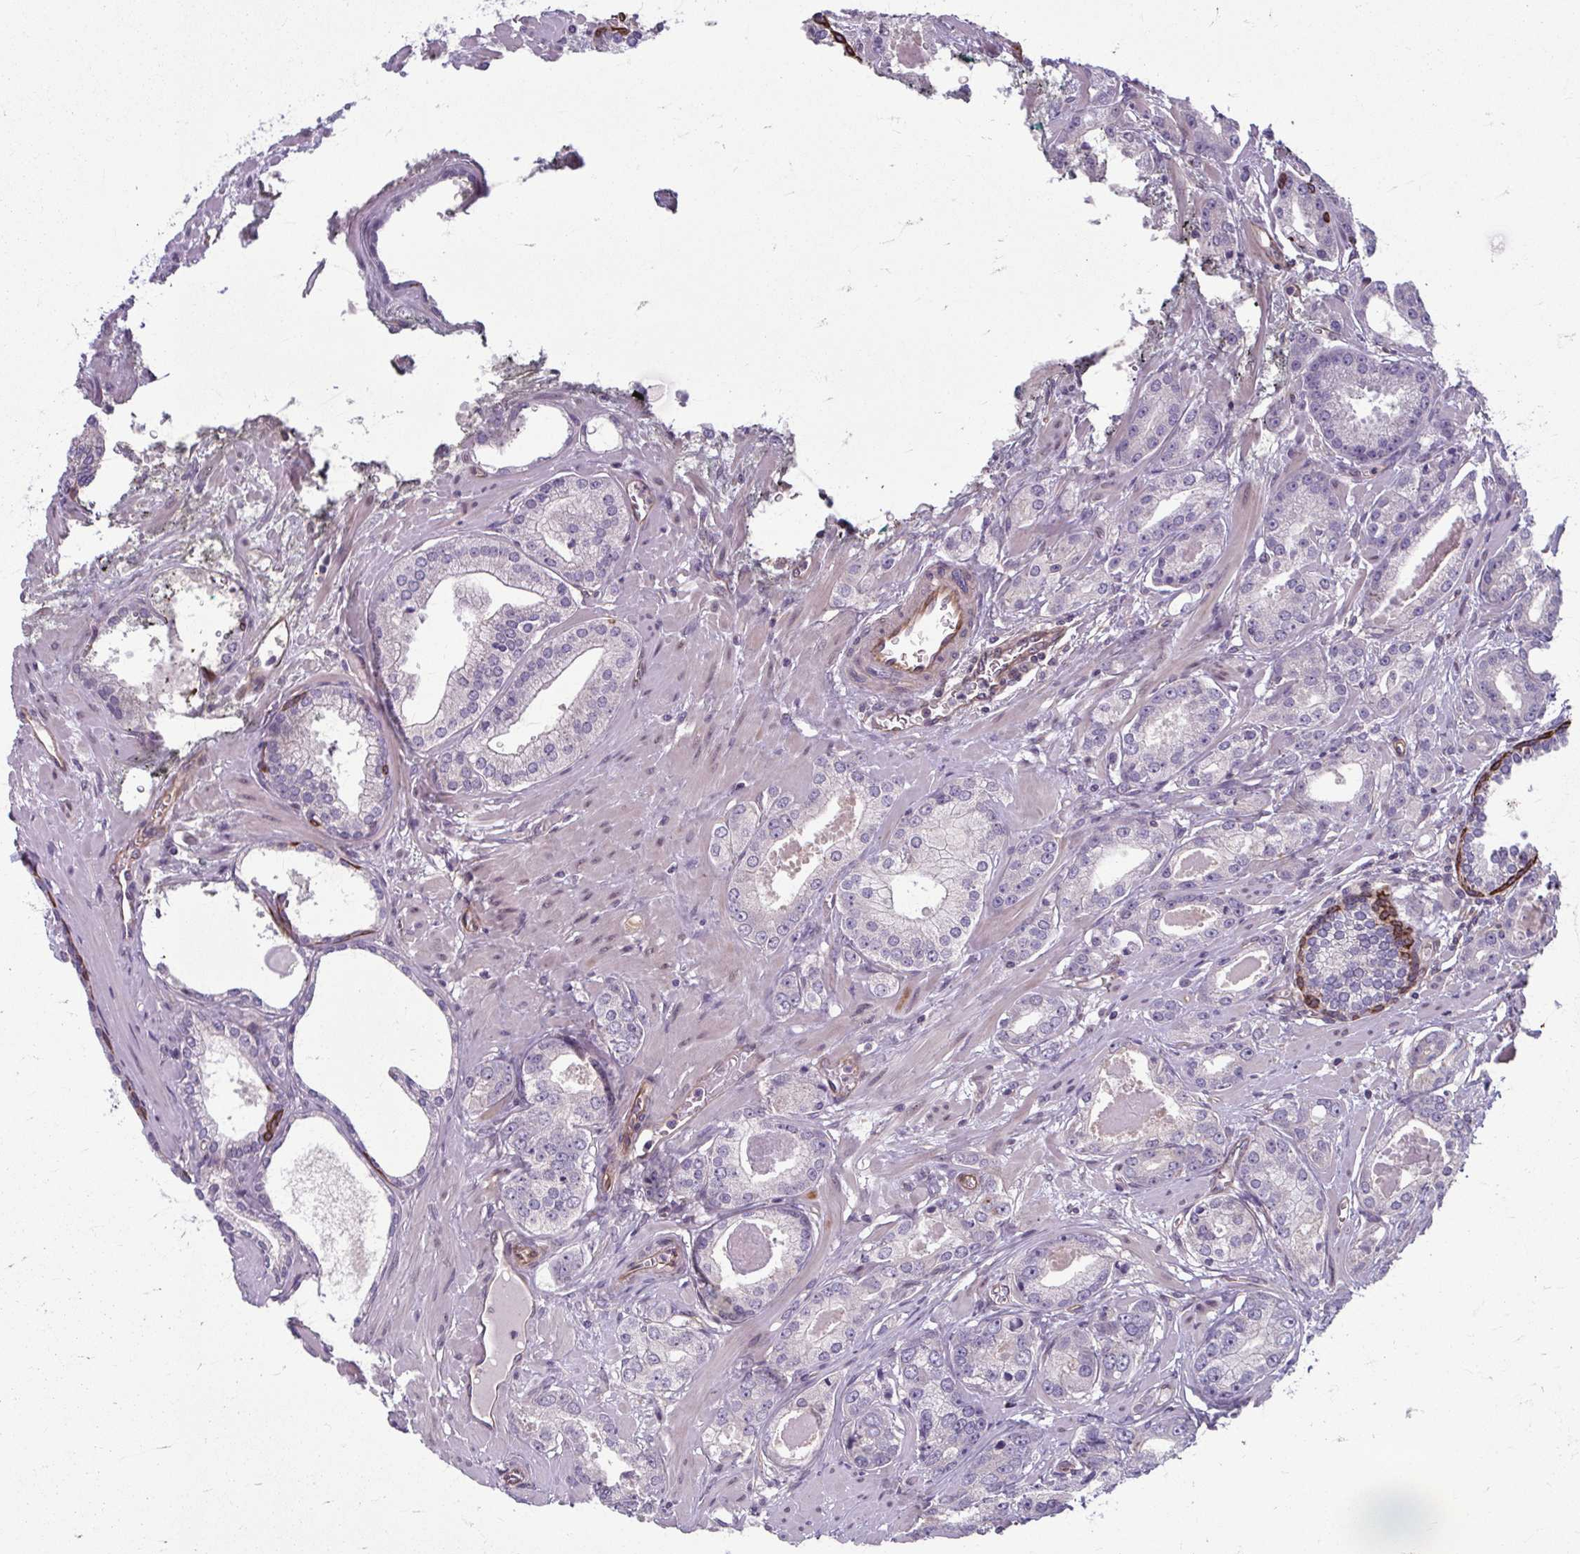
{"staining": {"intensity": "negative", "quantity": "none", "location": "none"}, "tissue": "prostate cancer", "cell_type": "Tumor cells", "image_type": "cancer", "snomed": [{"axis": "morphology", "description": "Adenocarcinoma, Low grade"}, {"axis": "topography", "description": "Prostate"}], "caption": "A high-resolution image shows immunohistochemistry staining of prostate cancer, which exhibits no significant expression in tumor cells.", "gene": "EID2B", "patient": {"sex": "male", "age": 64}}